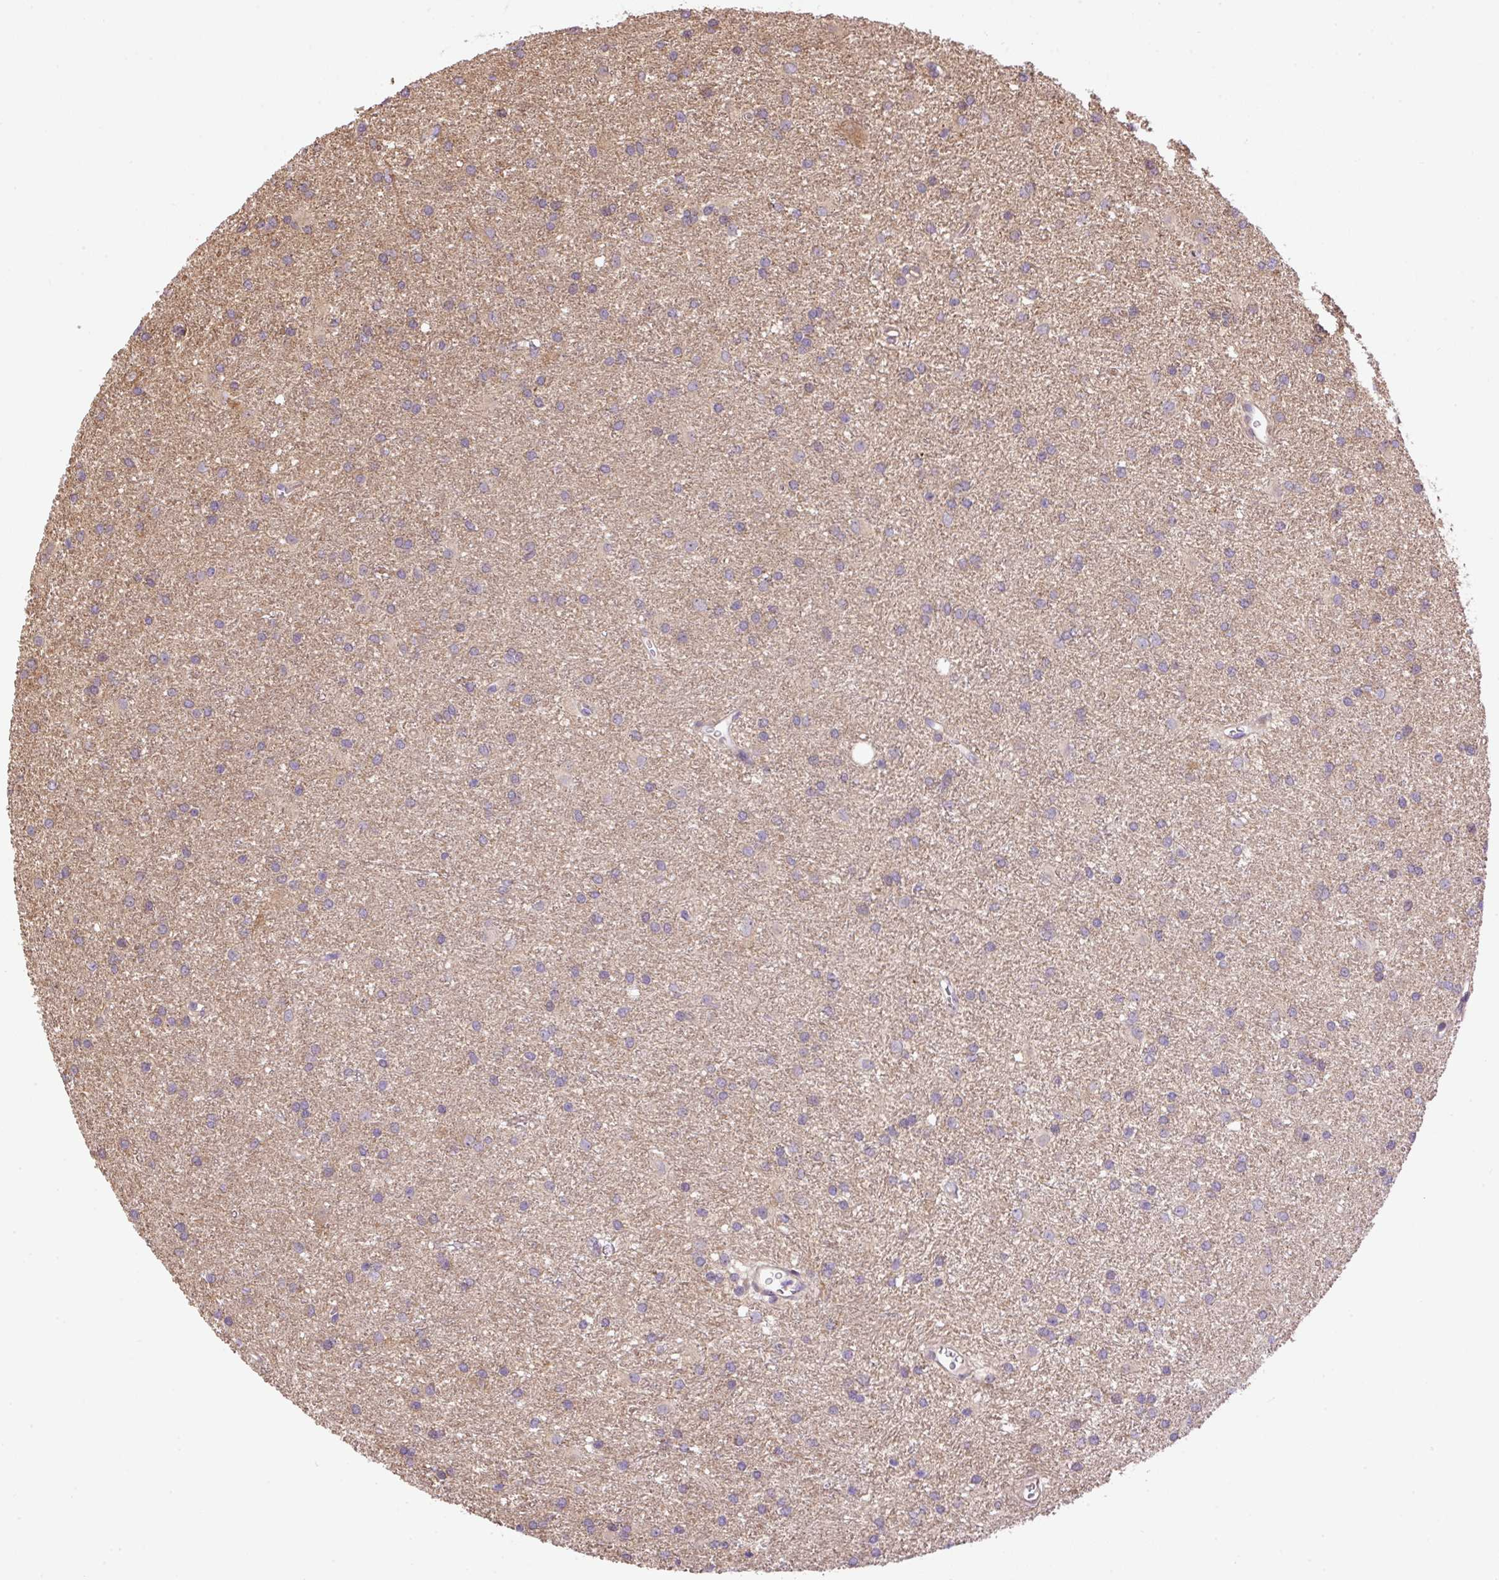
{"staining": {"intensity": "weak", "quantity": "<25%", "location": "cytoplasmic/membranous"}, "tissue": "glioma", "cell_type": "Tumor cells", "image_type": "cancer", "snomed": [{"axis": "morphology", "description": "Glioma, malignant, High grade"}, {"axis": "topography", "description": "Brain"}], "caption": "Immunohistochemistry of human glioma demonstrates no staining in tumor cells.", "gene": "PPME1", "patient": {"sex": "female", "age": 50}}